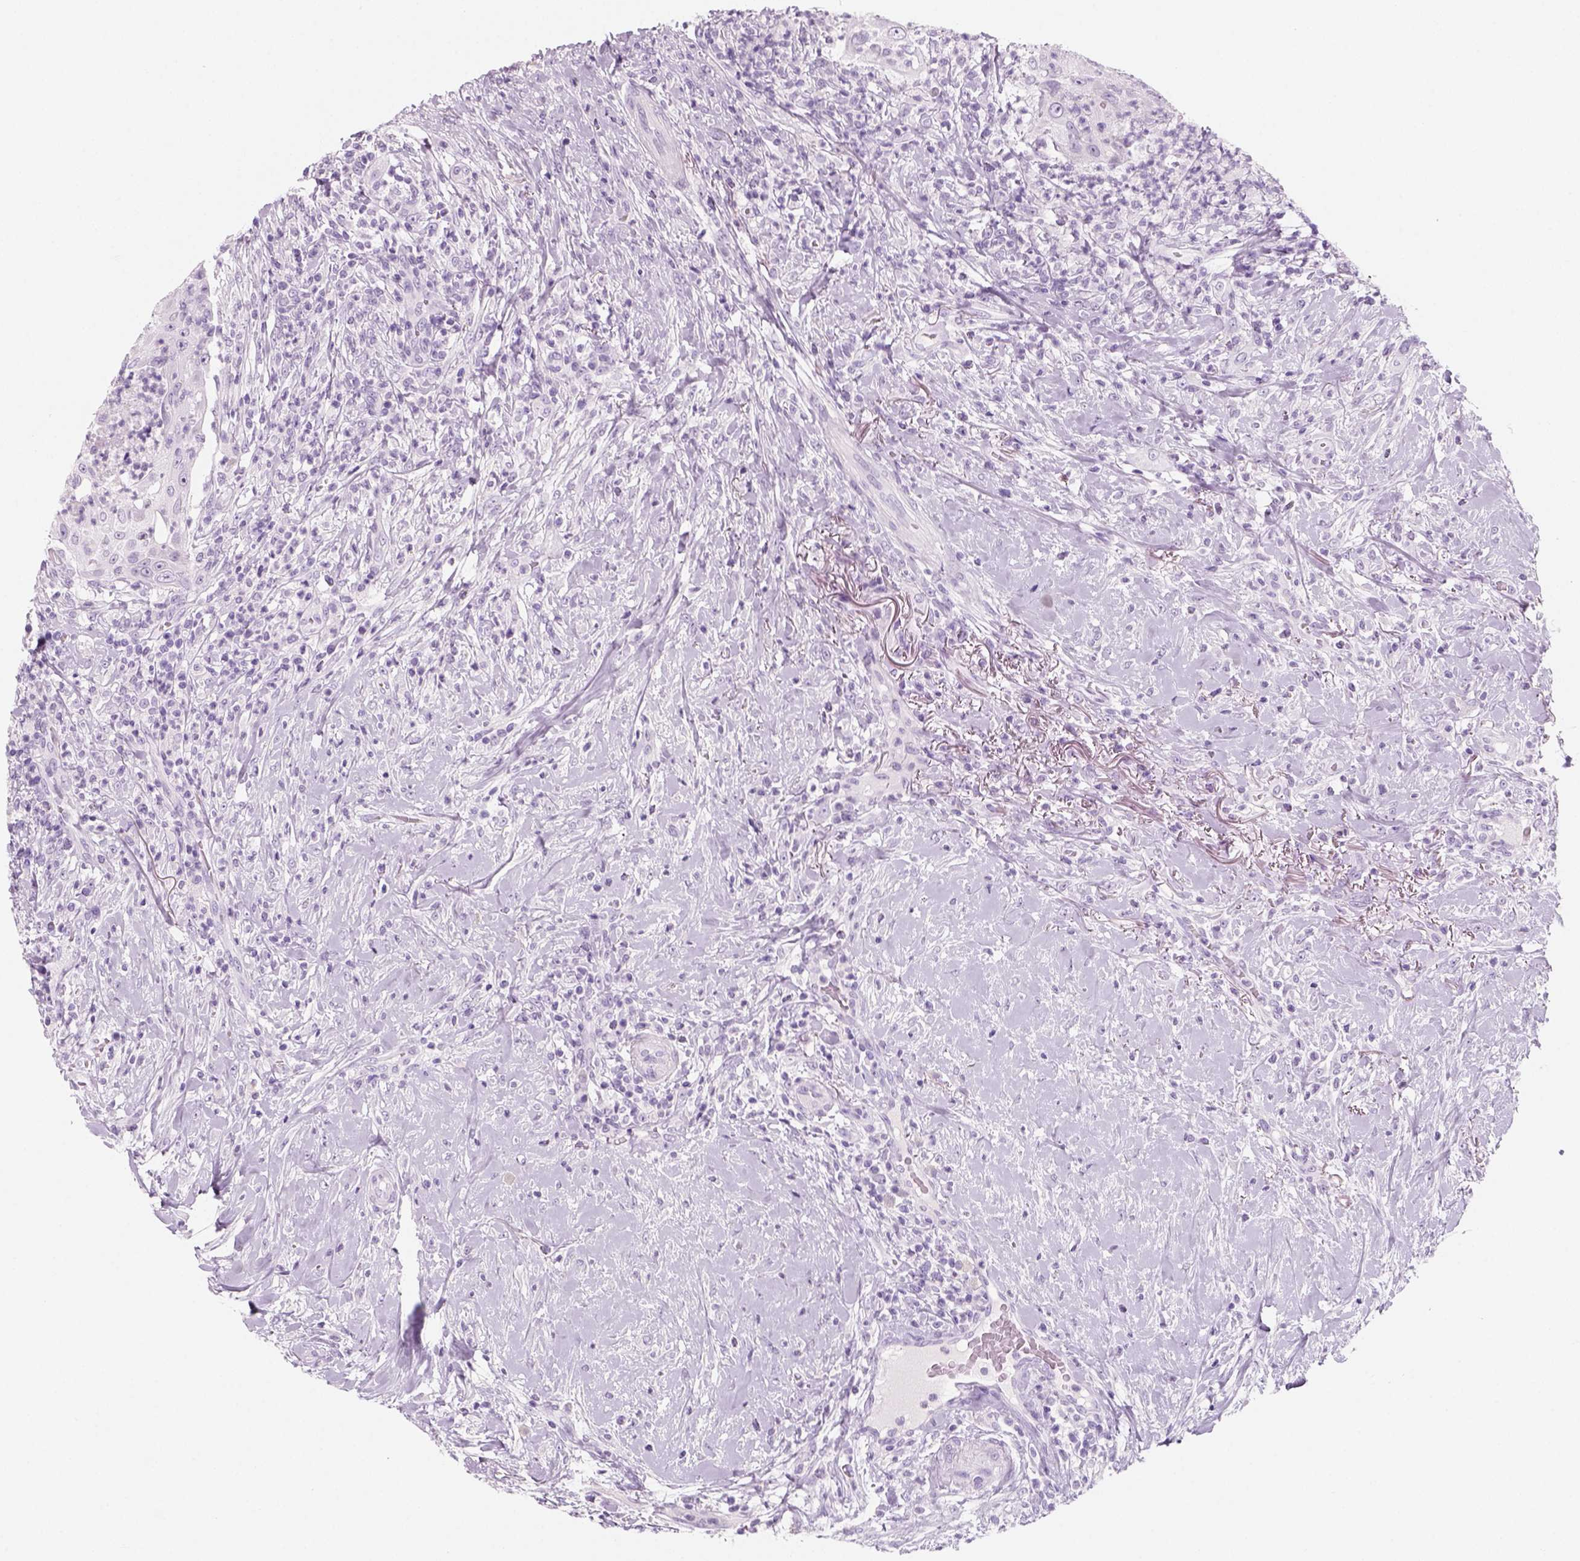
{"staining": {"intensity": "negative", "quantity": "none", "location": "none"}, "tissue": "head and neck cancer", "cell_type": "Tumor cells", "image_type": "cancer", "snomed": [{"axis": "morphology", "description": "Squamous cell carcinoma, NOS"}, {"axis": "topography", "description": "Head-Neck"}], "caption": "DAB immunohistochemical staining of human head and neck squamous cell carcinoma displays no significant expression in tumor cells.", "gene": "KRTAP11-1", "patient": {"sex": "male", "age": 69}}